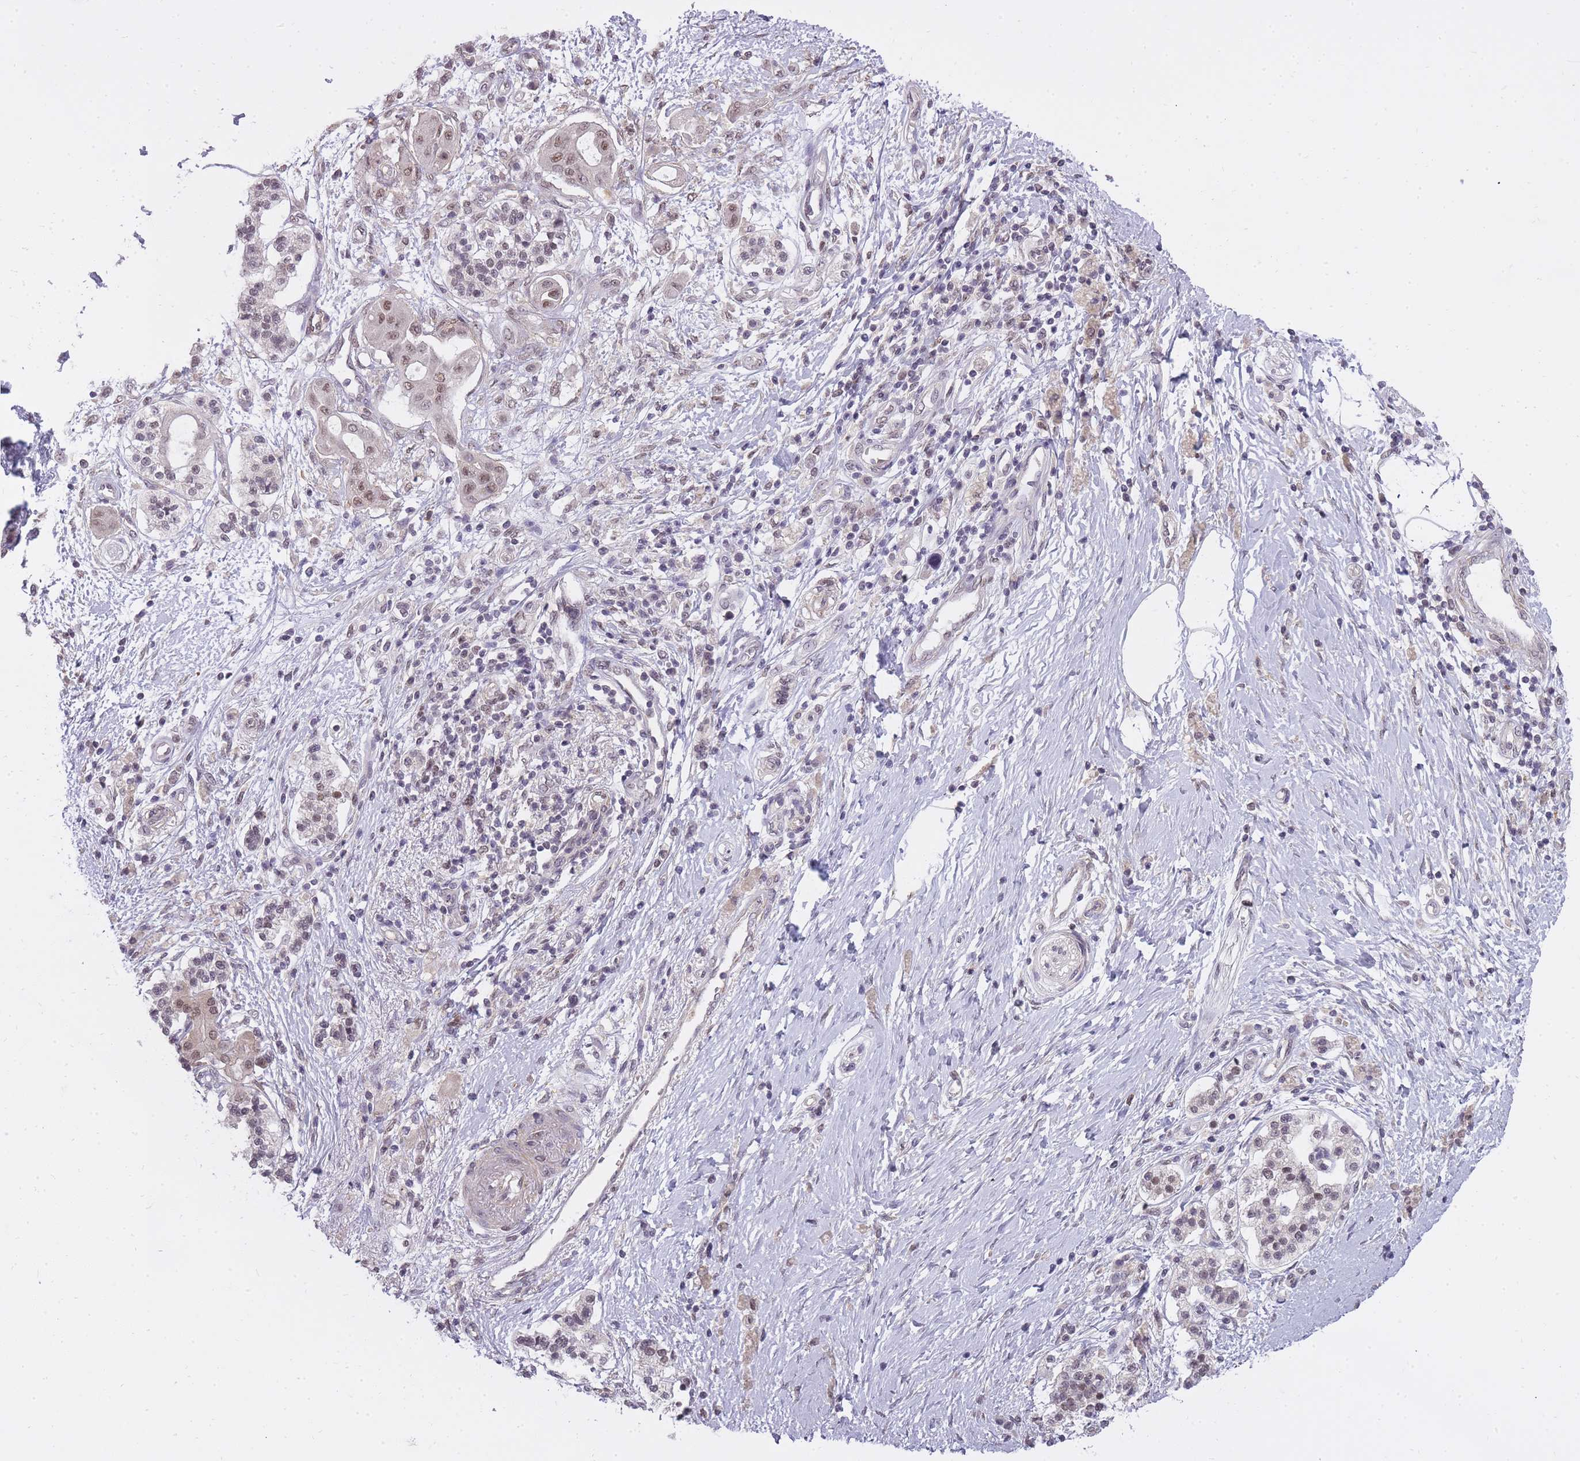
{"staining": {"intensity": "moderate", "quantity": ">75%", "location": "nuclear"}, "tissue": "pancreatic cancer", "cell_type": "Tumor cells", "image_type": "cancer", "snomed": [{"axis": "morphology", "description": "Adenocarcinoma, NOS"}, {"axis": "topography", "description": "Pancreas"}], "caption": "Immunohistochemical staining of human pancreatic cancer (adenocarcinoma) shows medium levels of moderate nuclear protein positivity in approximately >75% of tumor cells.", "gene": "TIGD1", "patient": {"sex": "male", "age": 68}}